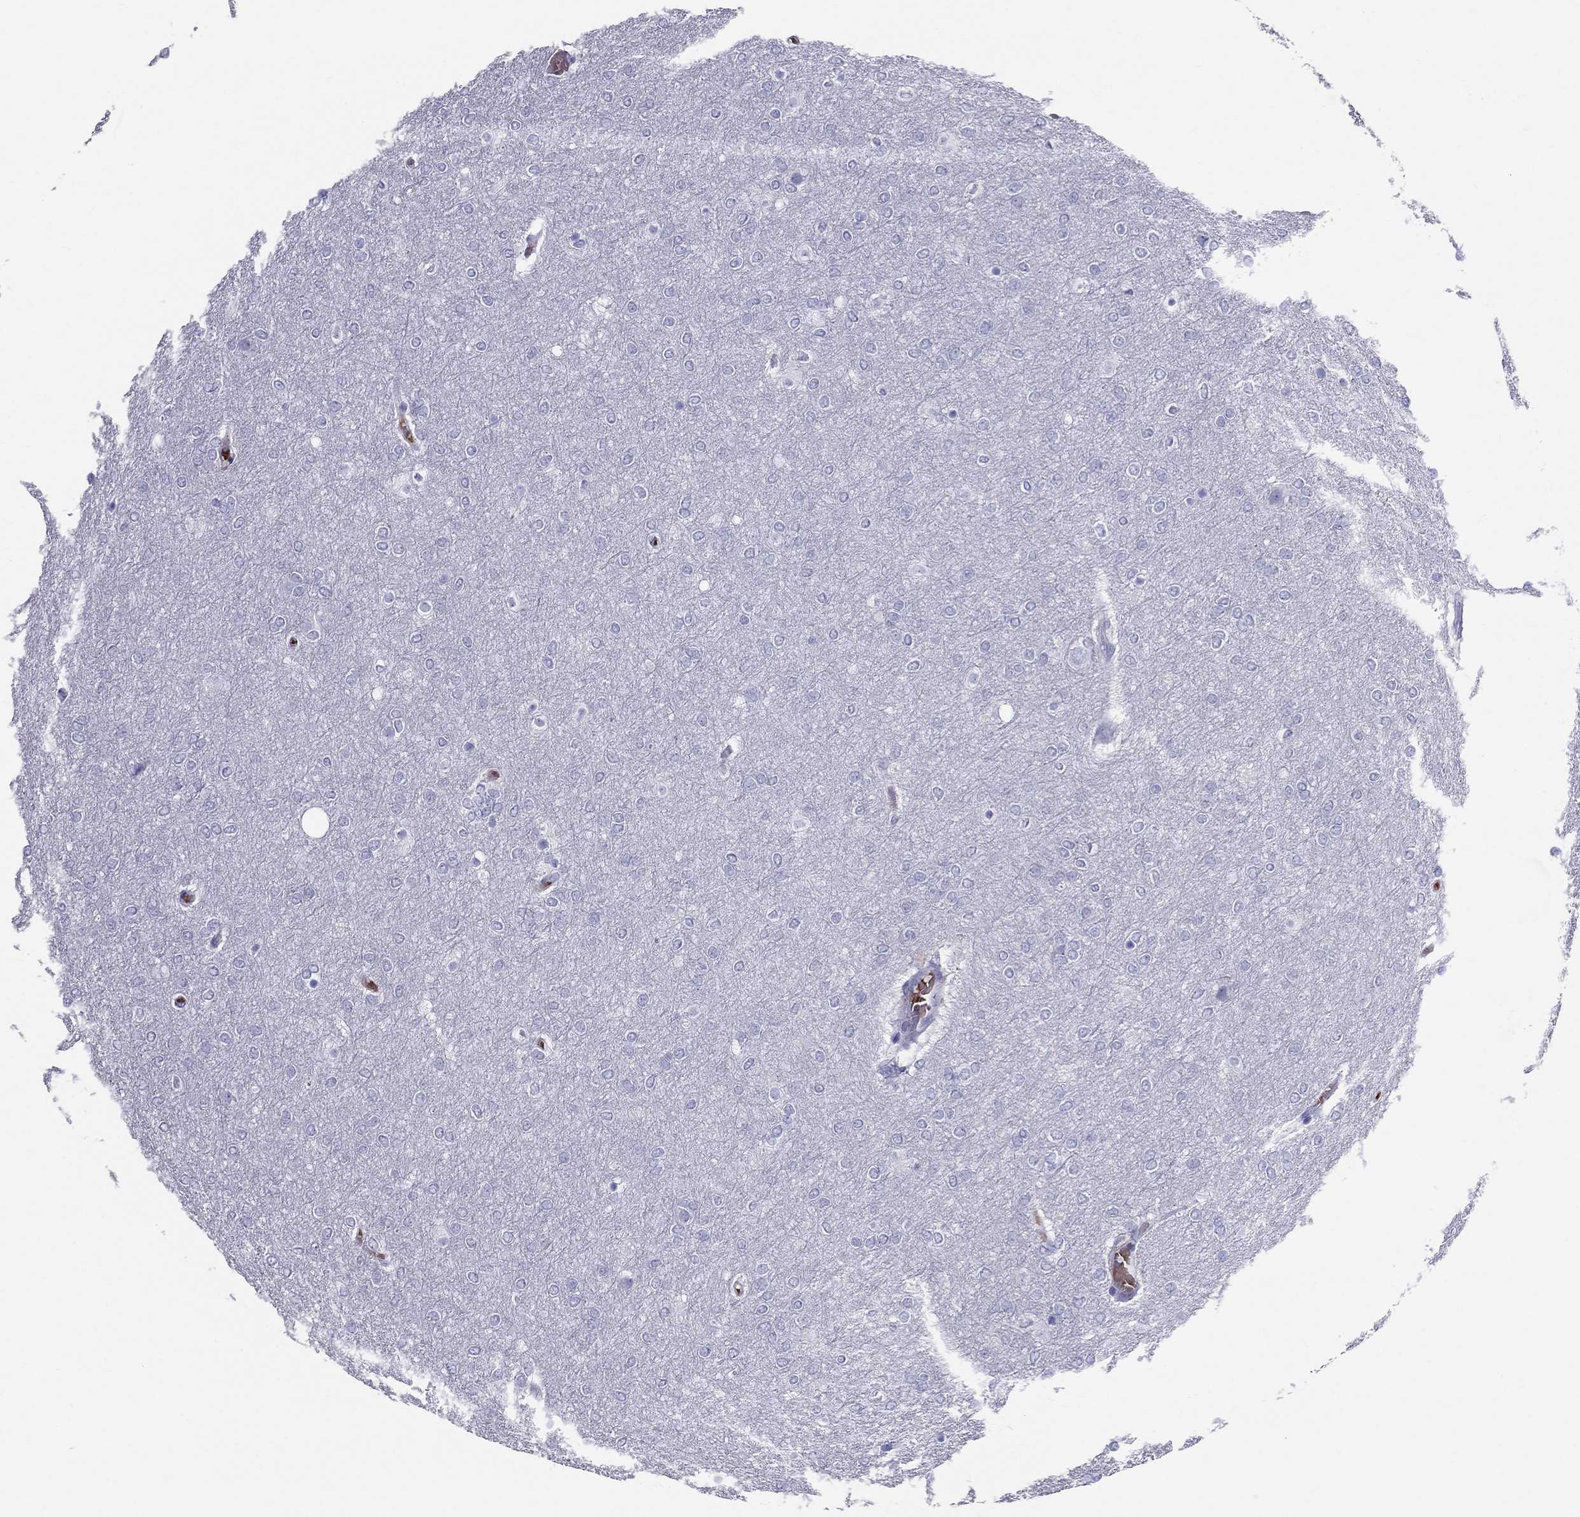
{"staining": {"intensity": "negative", "quantity": "none", "location": "none"}, "tissue": "glioma", "cell_type": "Tumor cells", "image_type": "cancer", "snomed": [{"axis": "morphology", "description": "Glioma, malignant, High grade"}, {"axis": "topography", "description": "Brain"}], "caption": "Human malignant glioma (high-grade) stained for a protein using IHC shows no staining in tumor cells.", "gene": "DNAAF6", "patient": {"sex": "female", "age": 61}}